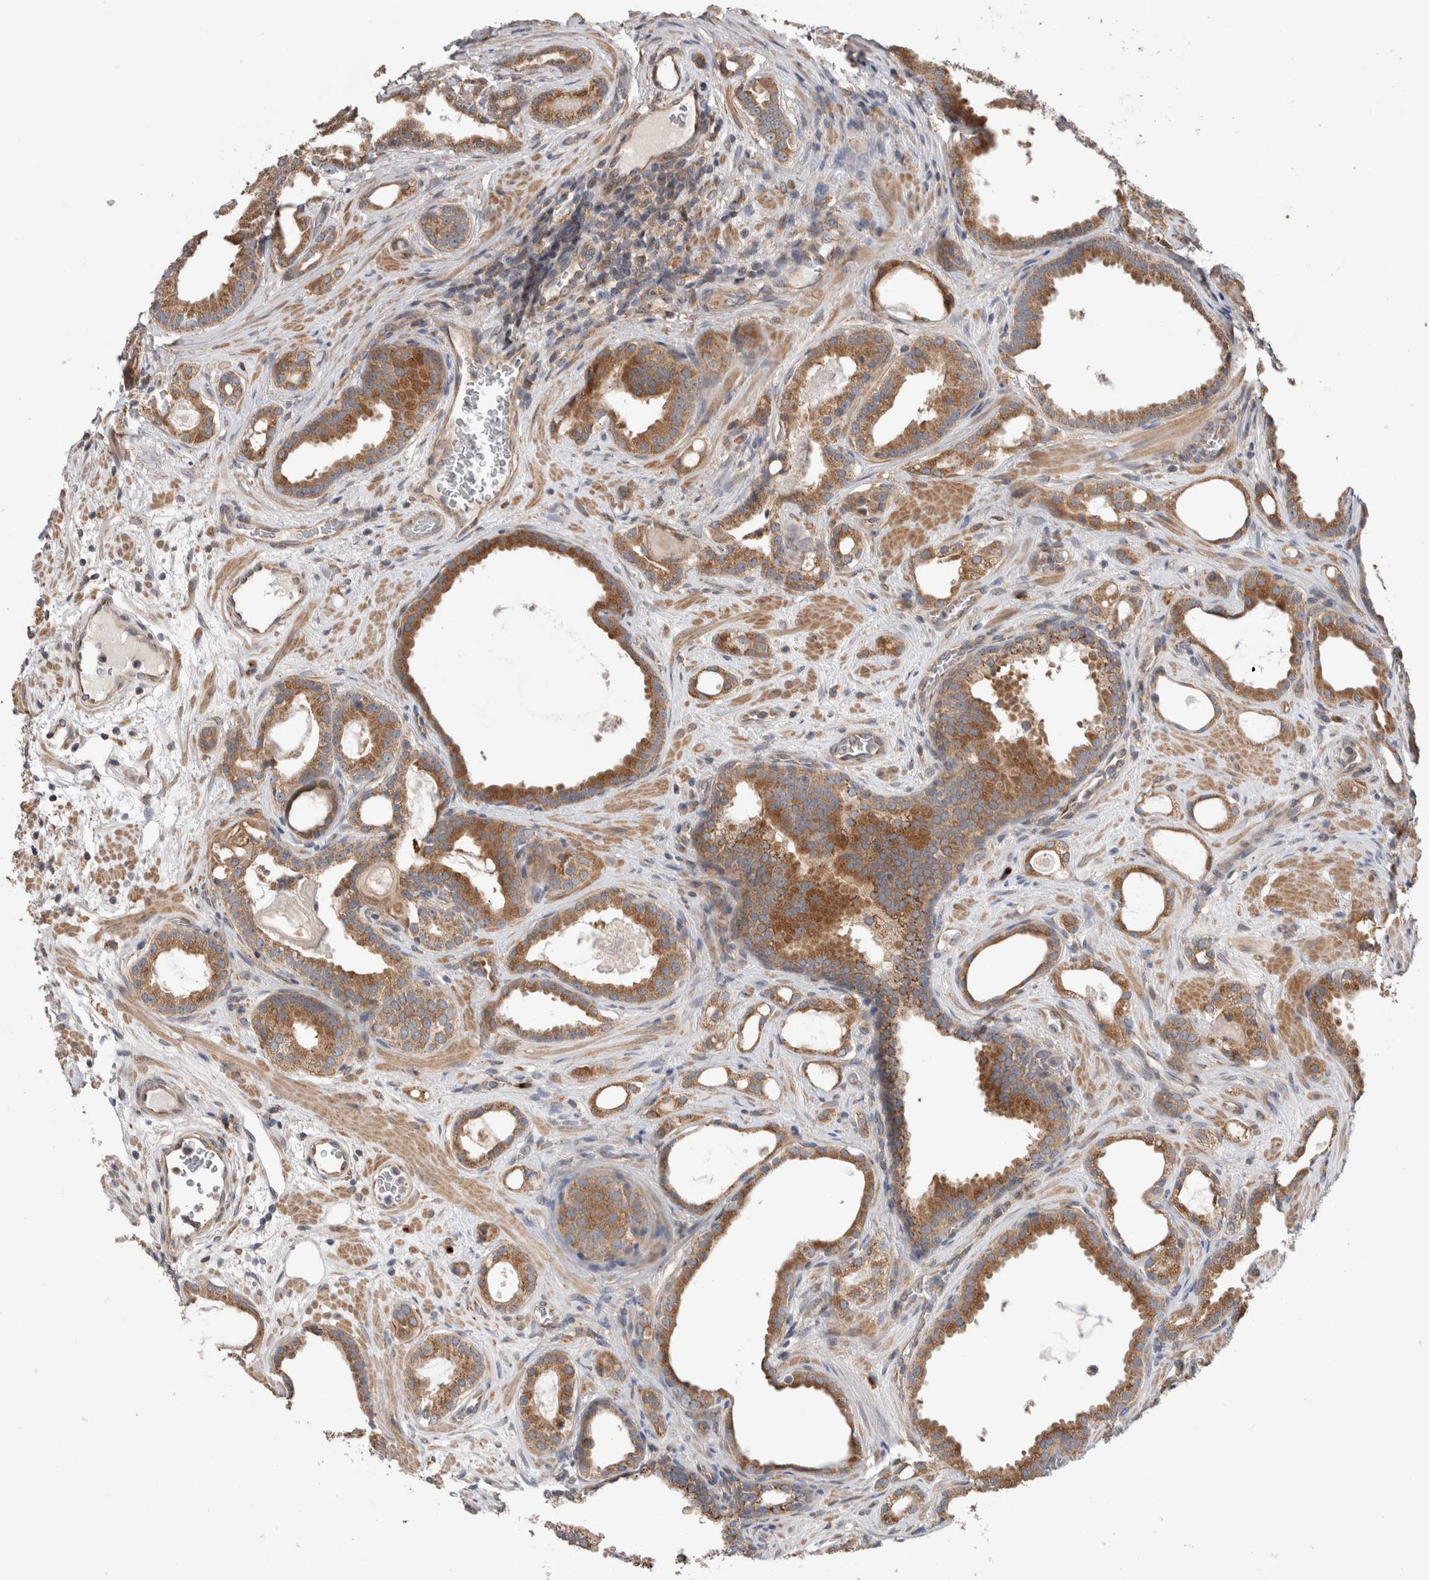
{"staining": {"intensity": "moderate", "quantity": ">75%", "location": "cytoplasmic/membranous"}, "tissue": "prostate cancer", "cell_type": "Tumor cells", "image_type": "cancer", "snomed": [{"axis": "morphology", "description": "Adenocarcinoma, High grade"}, {"axis": "topography", "description": "Prostate"}], "caption": "Immunohistochemistry (IHC) photomicrograph of prostate cancer stained for a protein (brown), which shows medium levels of moderate cytoplasmic/membranous staining in approximately >75% of tumor cells.", "gene": "TRIM5", "patient": {"sex": "male", "age": 60}}